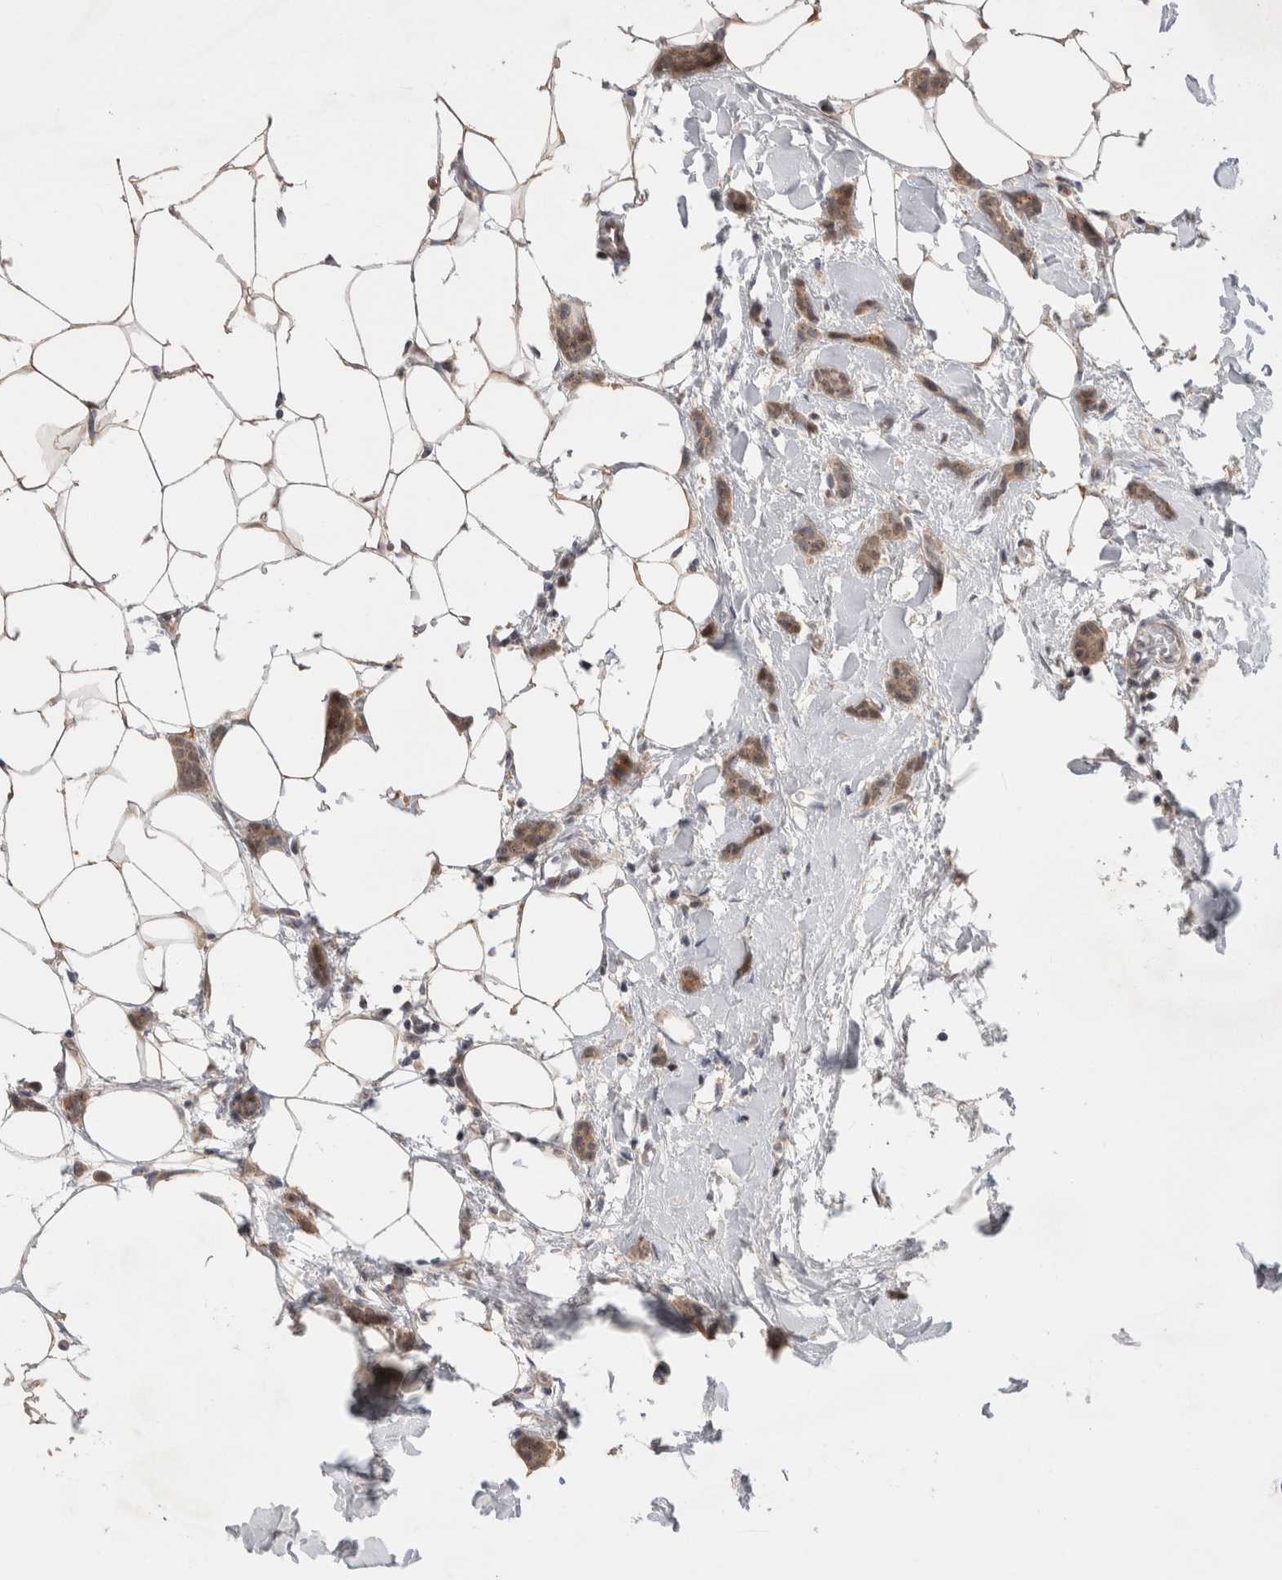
{"staining": {"intensity": "moderate", "quantity": ">75%", "location": "cytoplasmic/membranous"}, "tissue": "breast cancer", "cell_type": "Tumor cells", "image_type": "cancer", "snomed": [{"axis": "morphology", "description": "Lobular carcinoma"}, {"axis": "topography", "description": "Skin"}, {"axis": "topography", "description": "Breast"}], "caption": "IHC photomicrograph of neoplastic tissue: breast lobular carcinoma stained using IHC demonstrates medium levels of moderate protein expression localized specifically in the cytoplasmic/membranous of tumor cells, appearing as a cytoplasmic/membranous brown color.", "gene": "SLC29A1", "patient": {"sex": "female", "age": 46}}